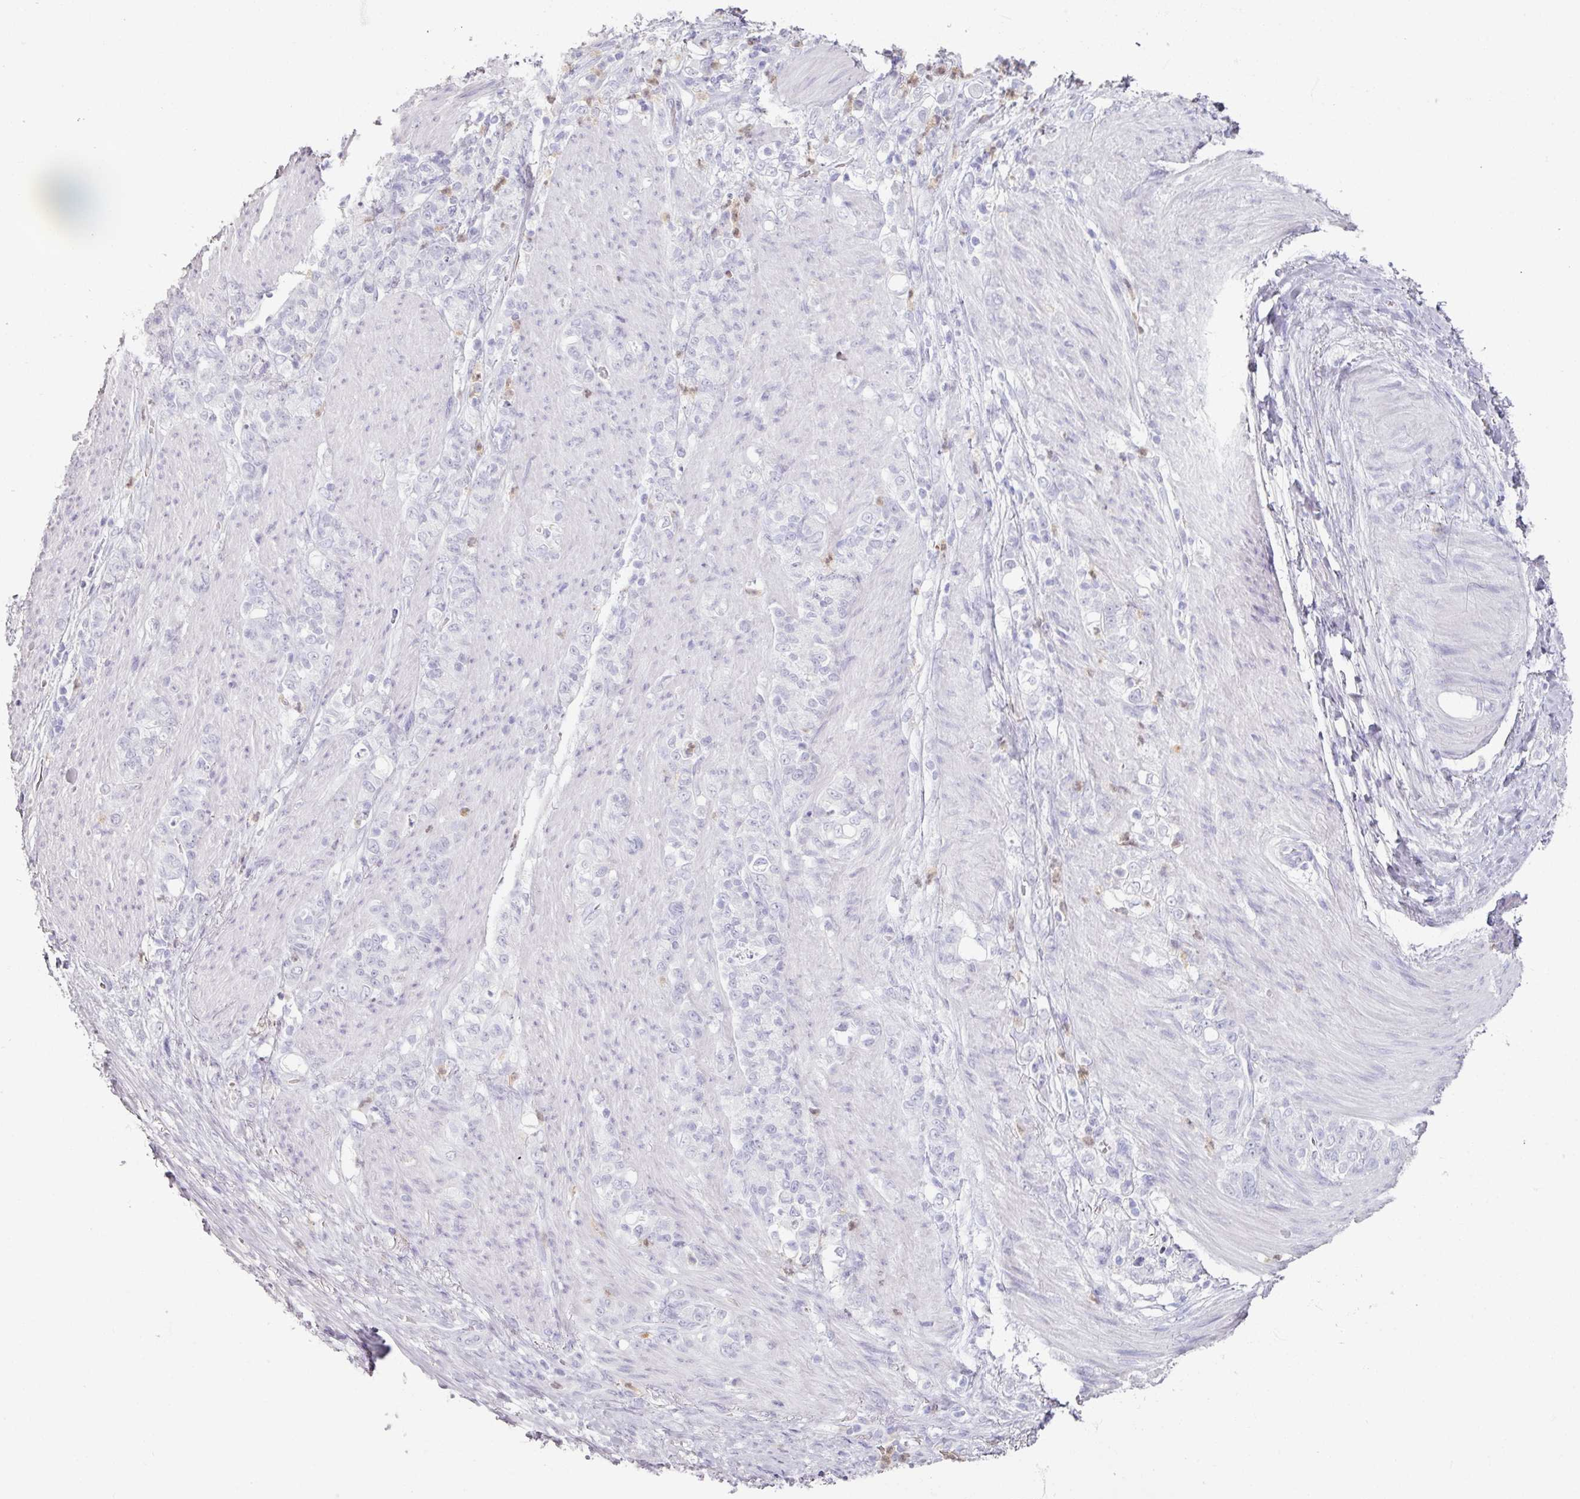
{"staining": {"intensity": "negative", "quantity": "none", "location": "none"}, "tissue": "stomach cancer", "cell_type": "Tumor cells", "image_type": "cancer", "snomed": [{"axis": "morphology", "description": "Adenocarcinoma, NOS"}, {"axis": "topography", "description": "Stomach"}], "caption": "The photomicrograph reveals no staining of tumor cells in stomach cancer (adenocarcinoma).", "gene": "ARG1", "patient": {"sex": "female", "age": 79}}